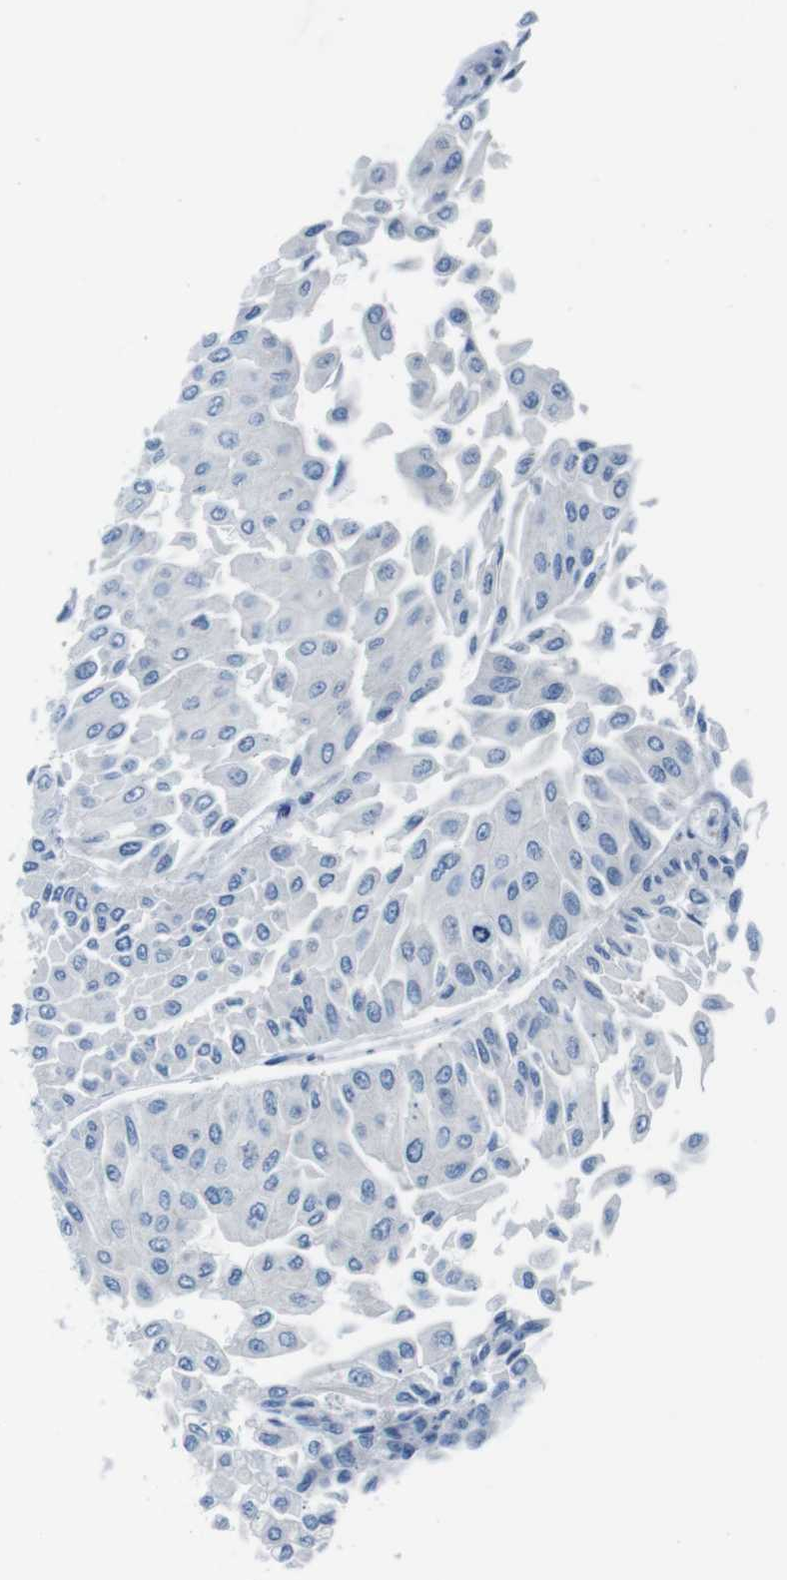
{"staining": {"intensity": "negative", "quantity": "none", "location": "none"}, "tissue": "urothelial cancer", "cell_type": "Tumor cells", "image_type": "cancer", "snomed": [{"axis": "morphology", "description": "Urothelial carcinoma, Low grade"}, {"axis": "topography", "description": "Urinary bladder"}], "caption": "This photomicrograph is of urothelial cancer stained with immunohistochemistry to label a protein in brown with the nuclei are counter-stained blue. There is no positivity in tumor cells.", "gene": "EIF2B5", "patient": {"sex": "male", "age": 67}}